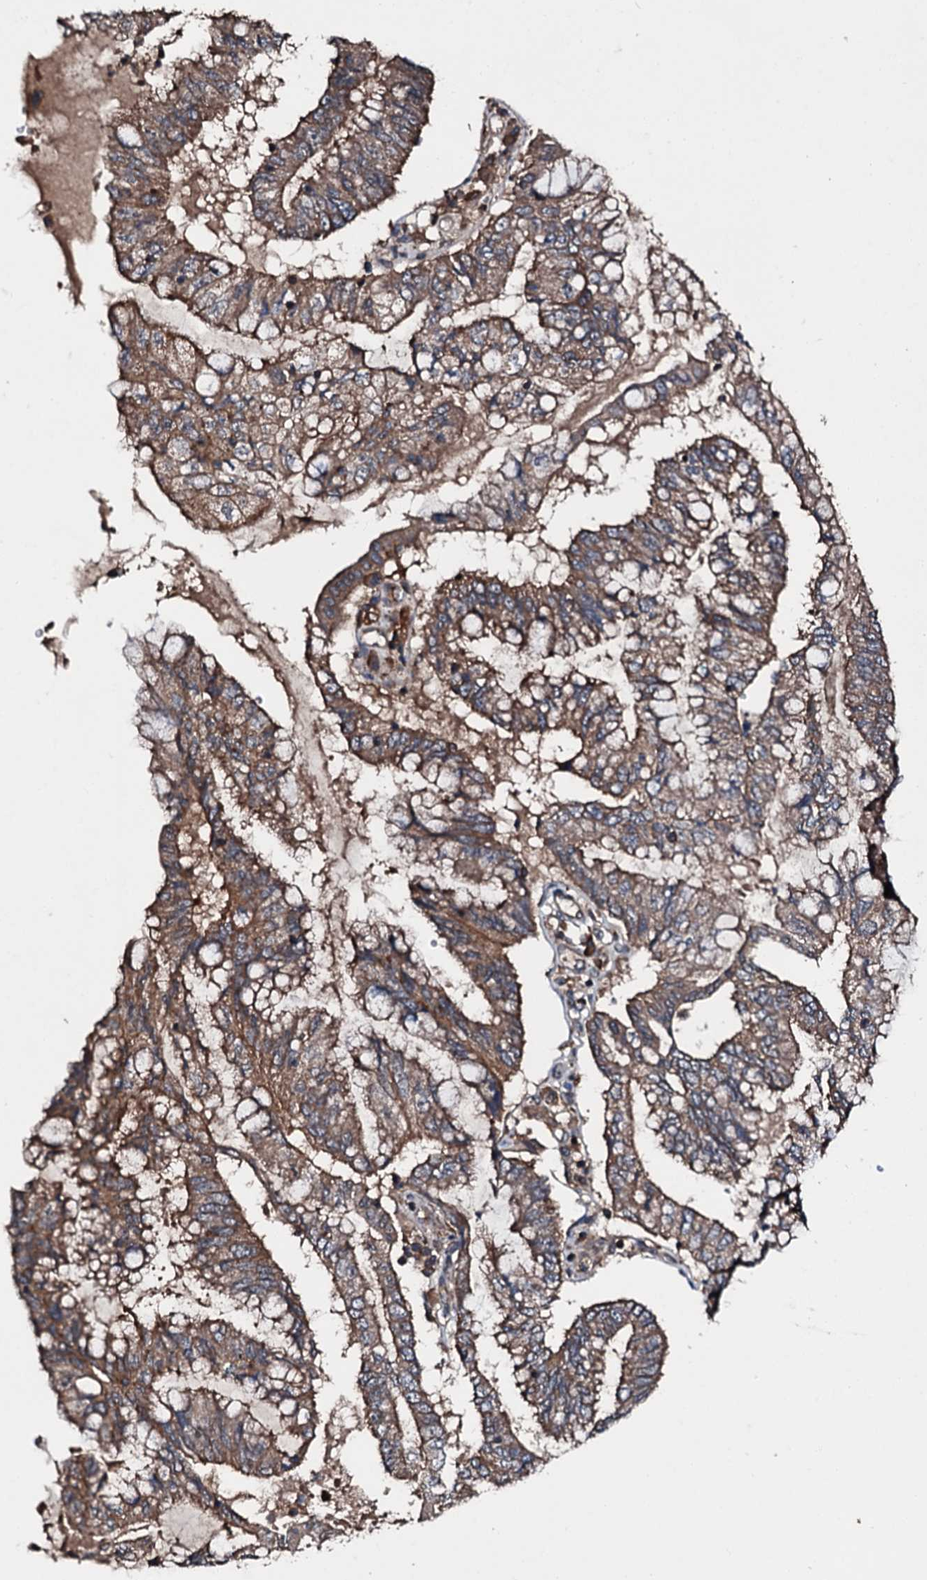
{"staining": {"intensity": "moderate", "quantity": ">75%", "location": "cytoplasmic/membranous"}, "tissue": "pancreatic cancer", "cell_type": "Tumor cells", "image_type": "cancer", "snomed": [{"axis": "morphology", "description": "Adenocarcinoma, NOS"}, {"axis": "topography", "description": "Pancreas"}], "caption": "This is a photomicrograph of immunohistochemistry staining of pancreatic adenocarcinoma, which shows moderate expression in the cytoplasmic/membranous of tumor cells.", "gene": "FGD4", "patient": {"sex": "female", "age": 73}}